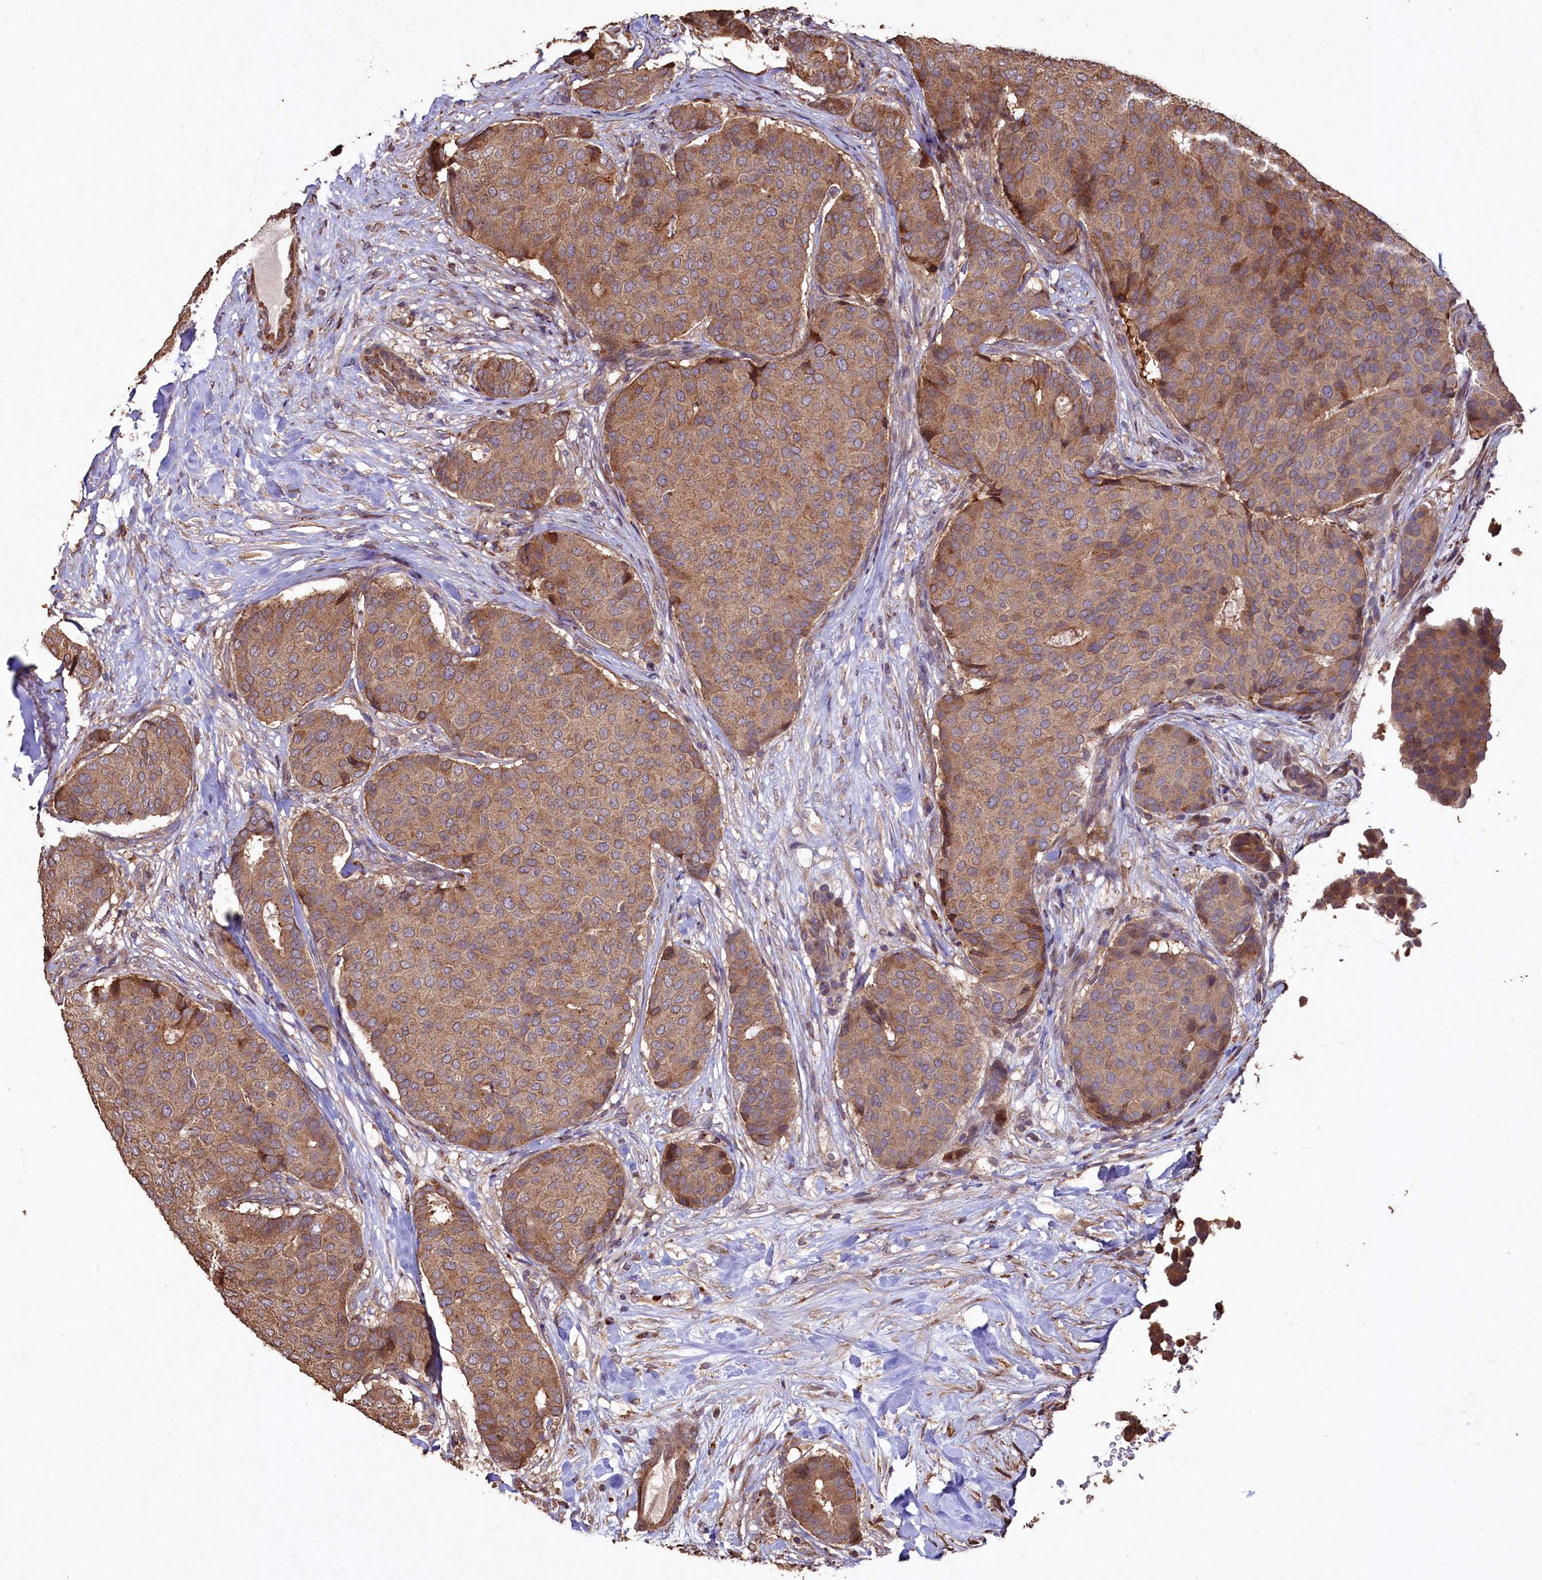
{"staining": {"intensity": "moderate", "quantity": ">75%", "location": "cytoplasmic/membranous"}, "tissue": "breast cancer", "cell_type": "Tumor cells", "image_type": "cancer", "snomed": [{"axis": "morphology", "description": "Duct carcinoma"}, {"axis": "topography", "description": "Breast"}], "caption": "Immunohistochemistry staining of breast cancer (invasive ductal carcinoma), which reveals medium levels of moderate cytoplasmic/membranous positivity in about >75% of tumor cells indicating moderate cytoplasmic/membranous protein staining. The staining was performed using DAB (brown) for protein detection and nuclei were counterstained in hematoxylin (blue).", "gene": "TMEM98", "patient": {"sex": "female", "age": 75}}